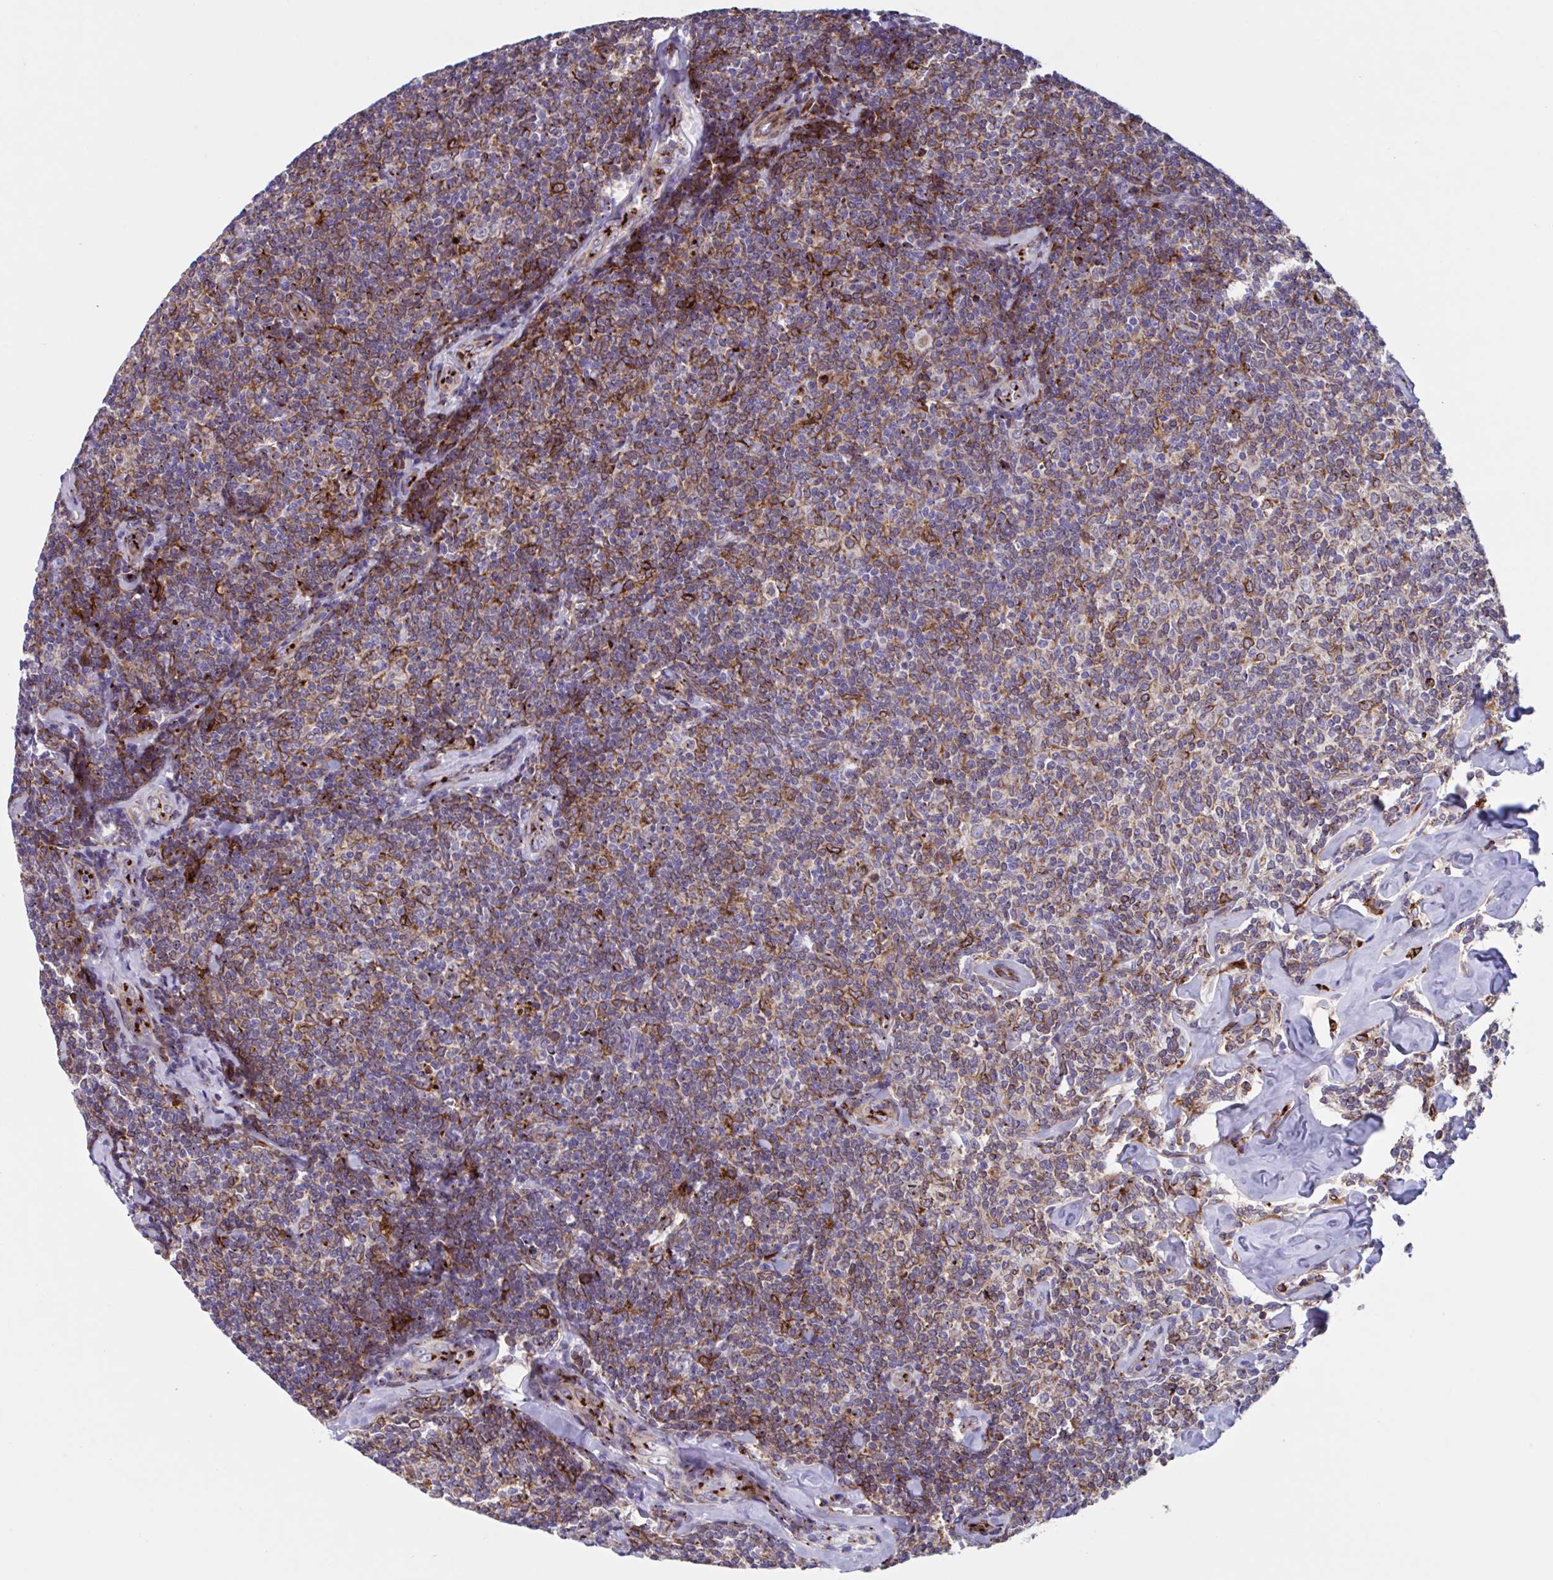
{"staining": {"intensity": "moderate", "quantity": "25%-75%", "location": "cytoplasmic/membranous"}, "tissue": "lymphoma", "cell_type": "Tumor cells", "image_type": "cancer", "snomed": [{"axis": "morphology", "description": "Malignant lymphoma, non-Hodgkin's type, Low grade"}, {"axis": "topography", "description": "Lymph node"}], "caption": "Human lymphoma stained with a protein marker displays moderate staining in tumor cells.", "gene": "RFK", "patient": {"sex": "female", "age": 56}}